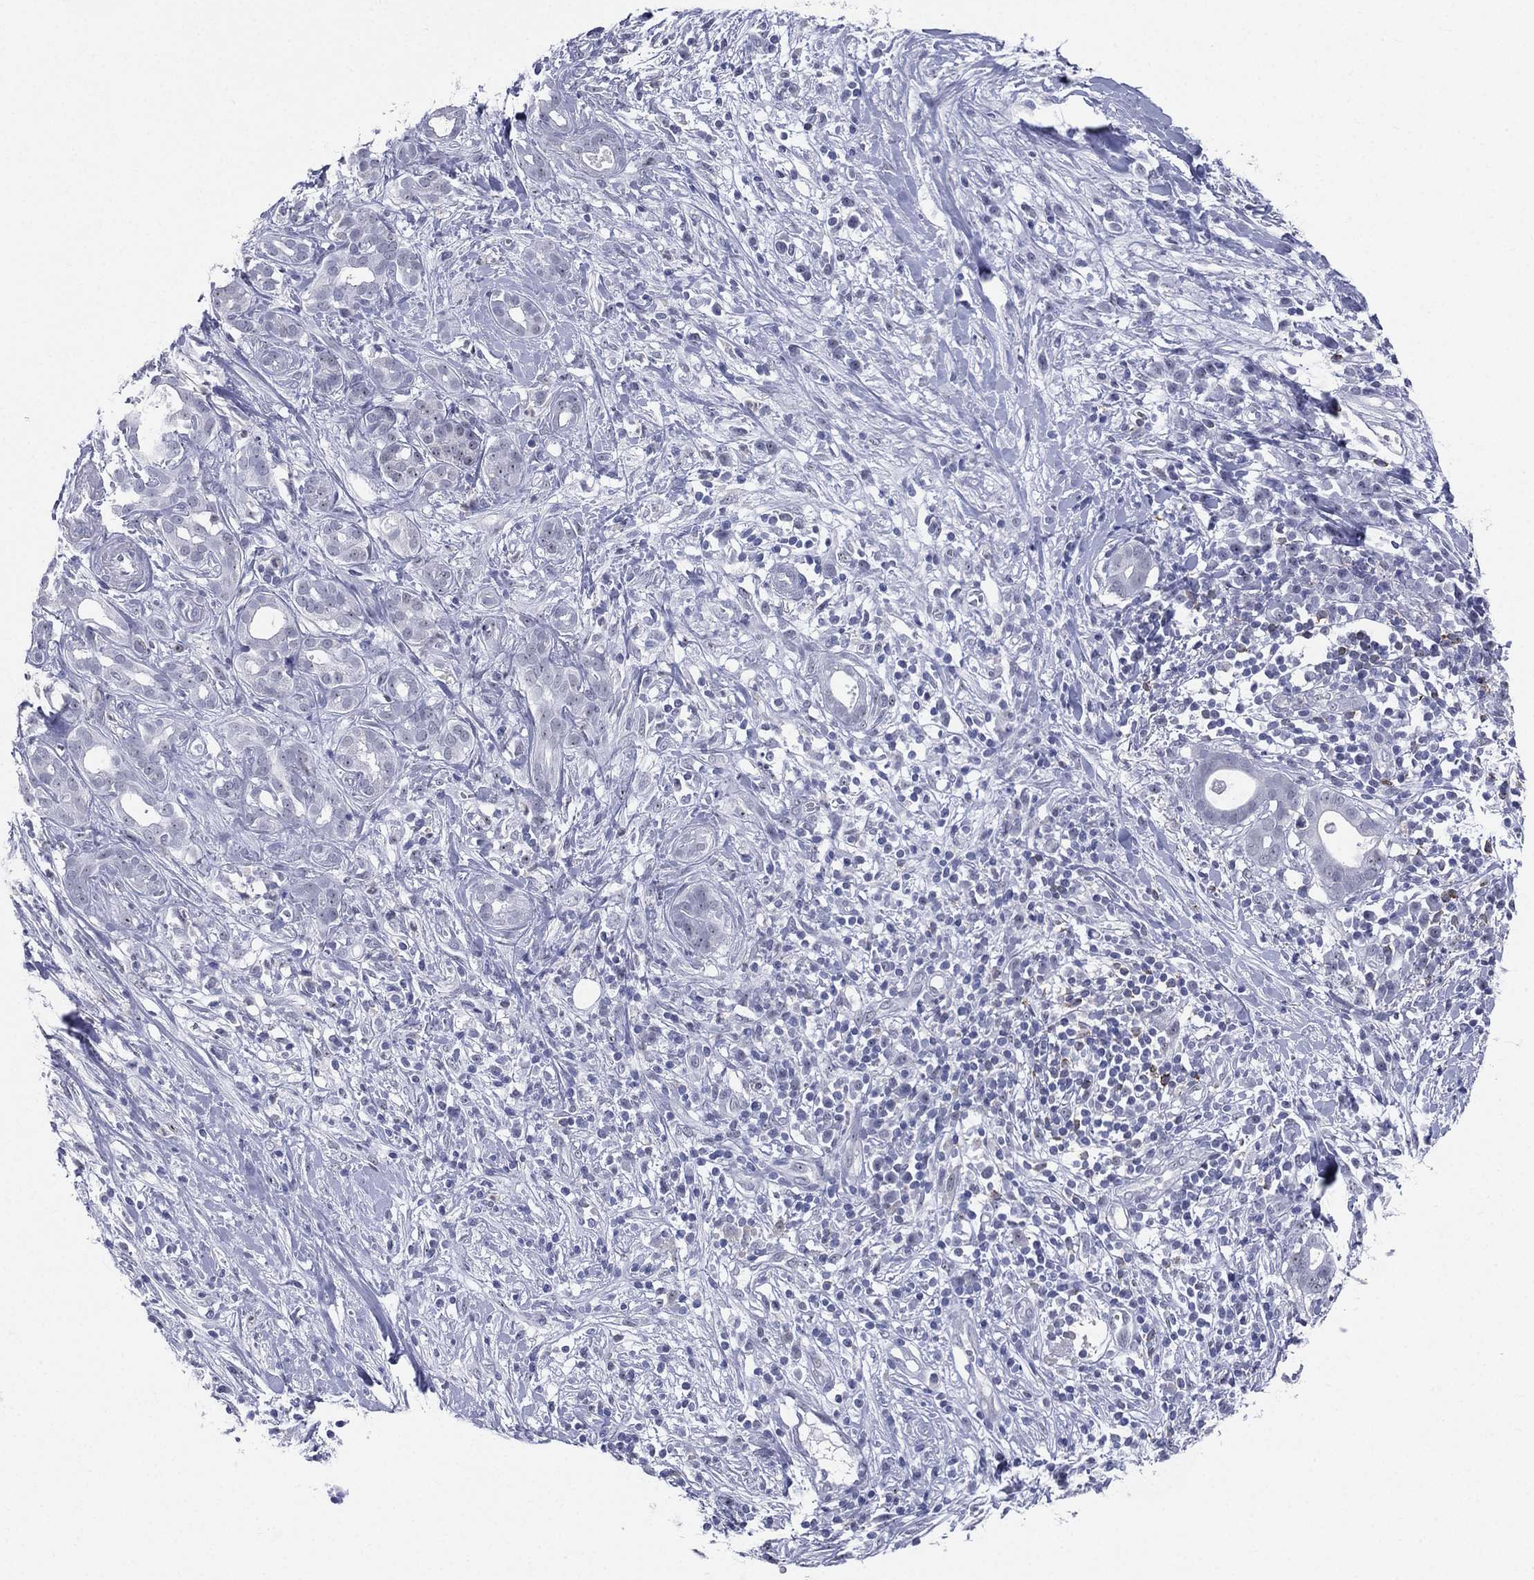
{"staining": {"intensity": "negative", "quantity": "none", "location": "none"}, "tissue": "pancreatic cancer", "cell_type": "Tumor cells", "image_type": "cancer", "snomed": [{"axis": "morphology", "description": "Adenocarcinoma, NOS"}, {"axis": "topography", "description": "Pancreas"}], "caption": "Immunohistochemistry of pancreatic adenocarcinoma shows no expression in tumor cells.", "gene": "CD22", "patient": {"sex": "male", "age": 61}}